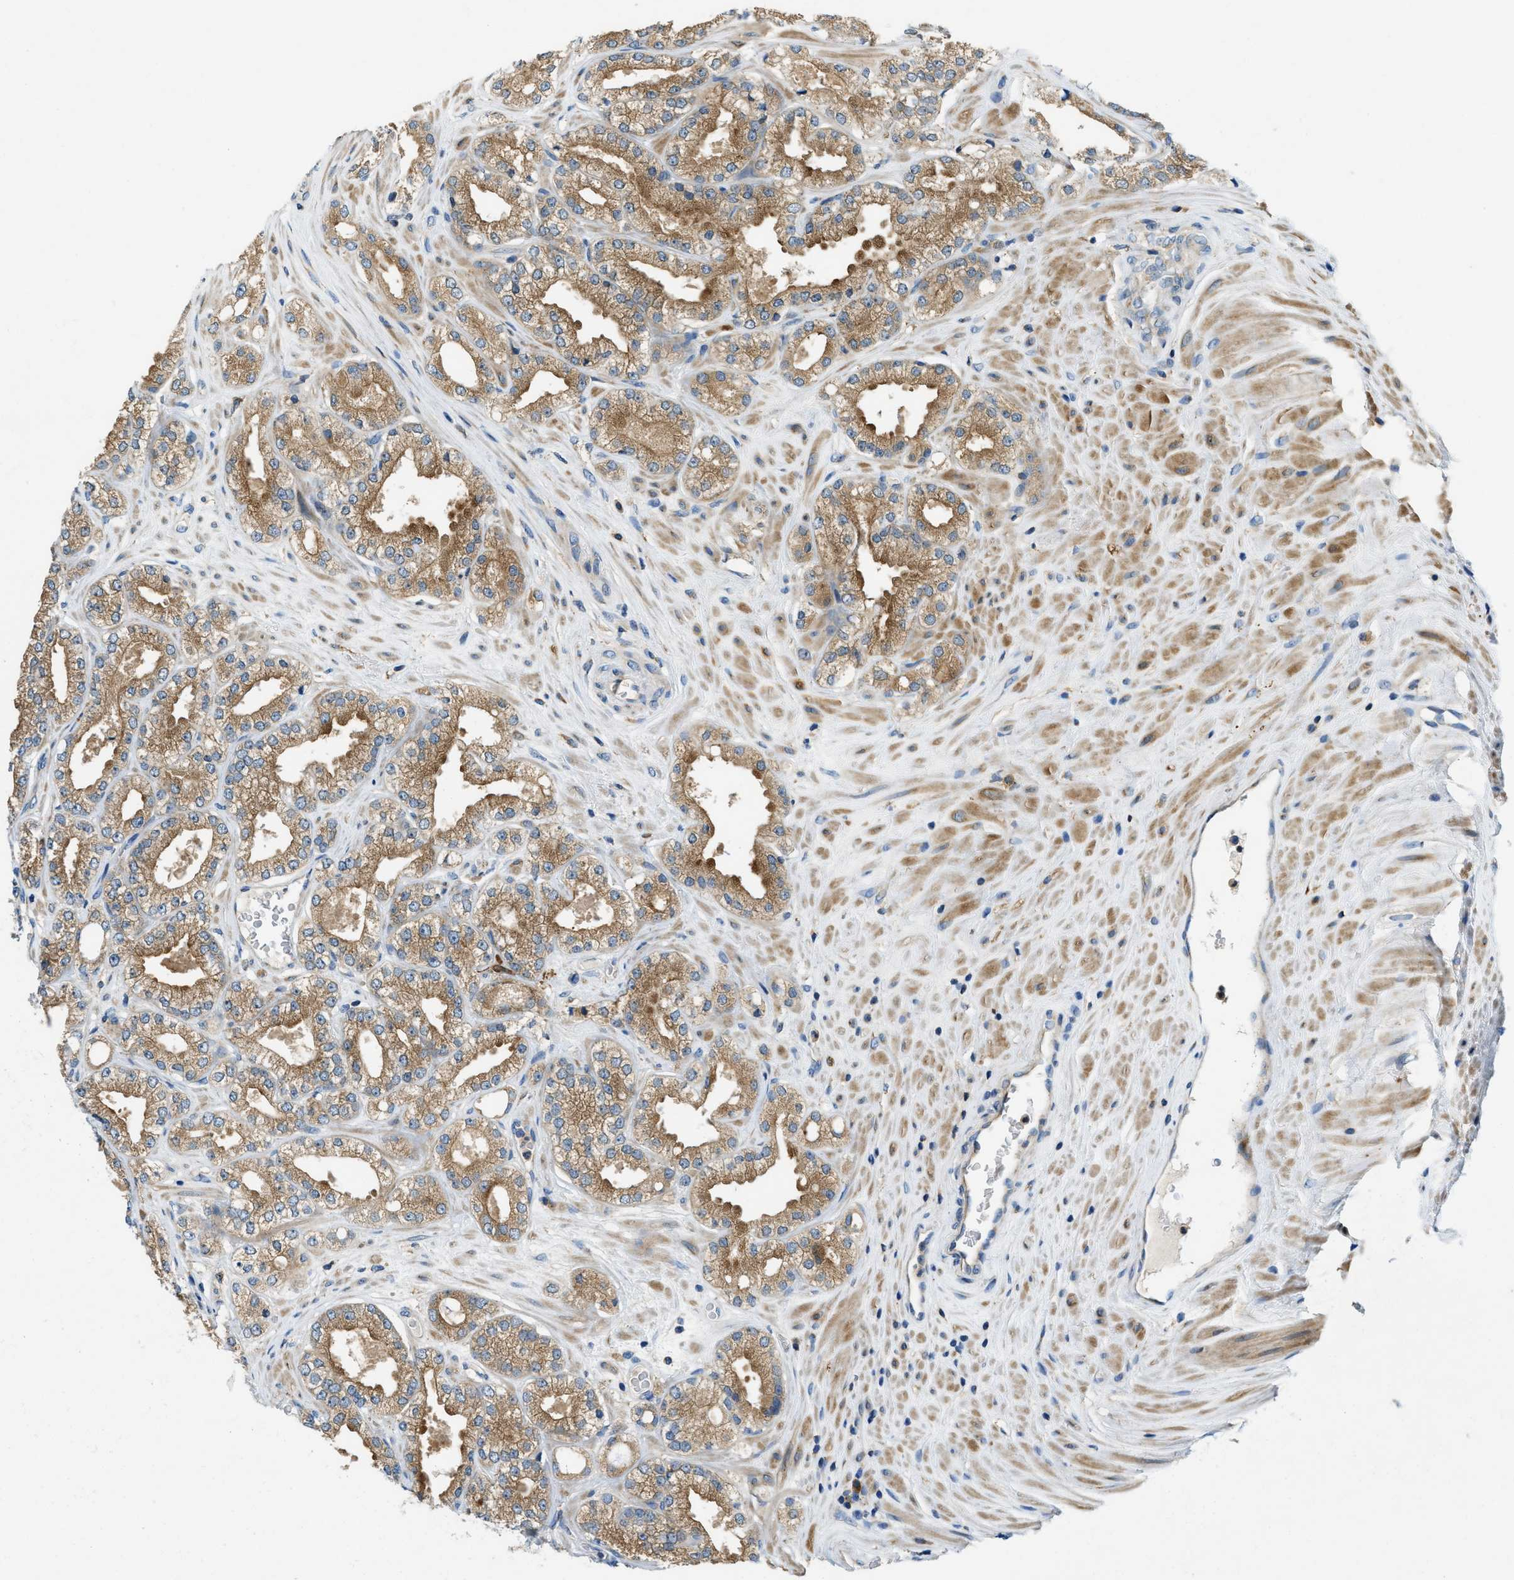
{"staining": {"intensity": "moderate", "quantity": ">75%", "location": "cytoplasmic/membranous"}, "tissue": "prostate cancer", "cell_type": "Tumor cells", "image_type": "cancer", "snomed": [{"axis": "morphology", "description": "Adenocarcinoma, High grade"}, {"axis": "topography", "description": "Prostate"}], "caption": "An immunohistochemistry (IHC) histopathology image of tumor tissue is shown. Protein staining in brown labels moderate cytoplasmic/membranous positivity in adenocarcinoma (high-grade) (prostate) within tumor cells.", "gene": "RFFL", "patient": {"sex": "male", "age": 71}}